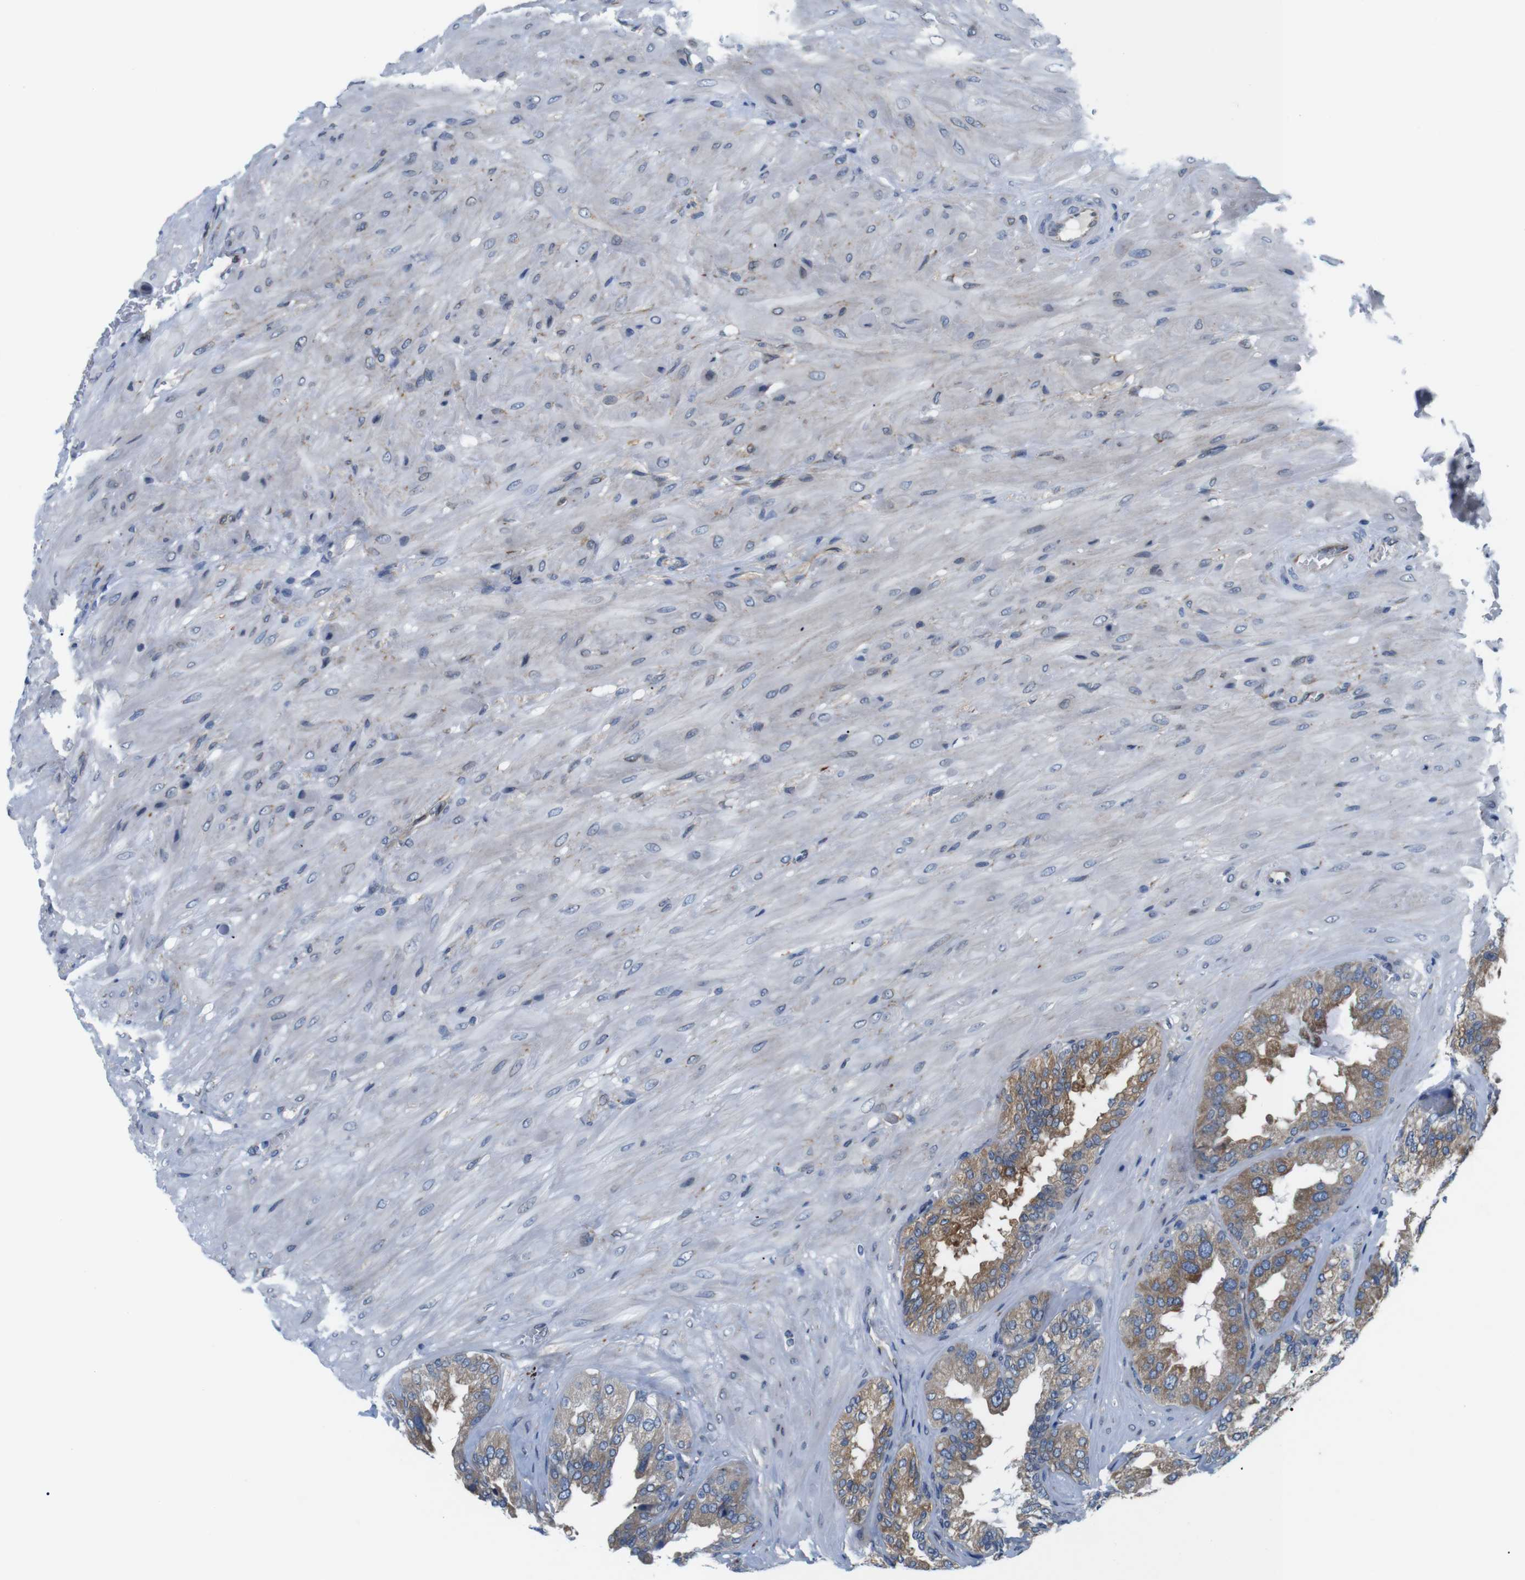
{"staining": {"intensity": "moderate", "quantity": ">75%", "location": "cytoplasmic/membranous"}, "tissue": "seminal vesicle", "cell_type": "Glandular cells", "image_type": "normal", "snomed": [{"axis": "morphology", "description": "Normal tissue, NOS"}, {"axis": "topography", "description": "Prostate"}, {"axis": "topography", "description": "Seminal veicle"}], "caption": "IHC histopathology image of unremarkable seminal vesicle stained for a protein (brown), which demonstrates medium levels of moderate cytoplasmic/membranous staining in about >75% of glandular cells.", "gene": "HACD3", "patient": {"sex": "male", "age": 51}}